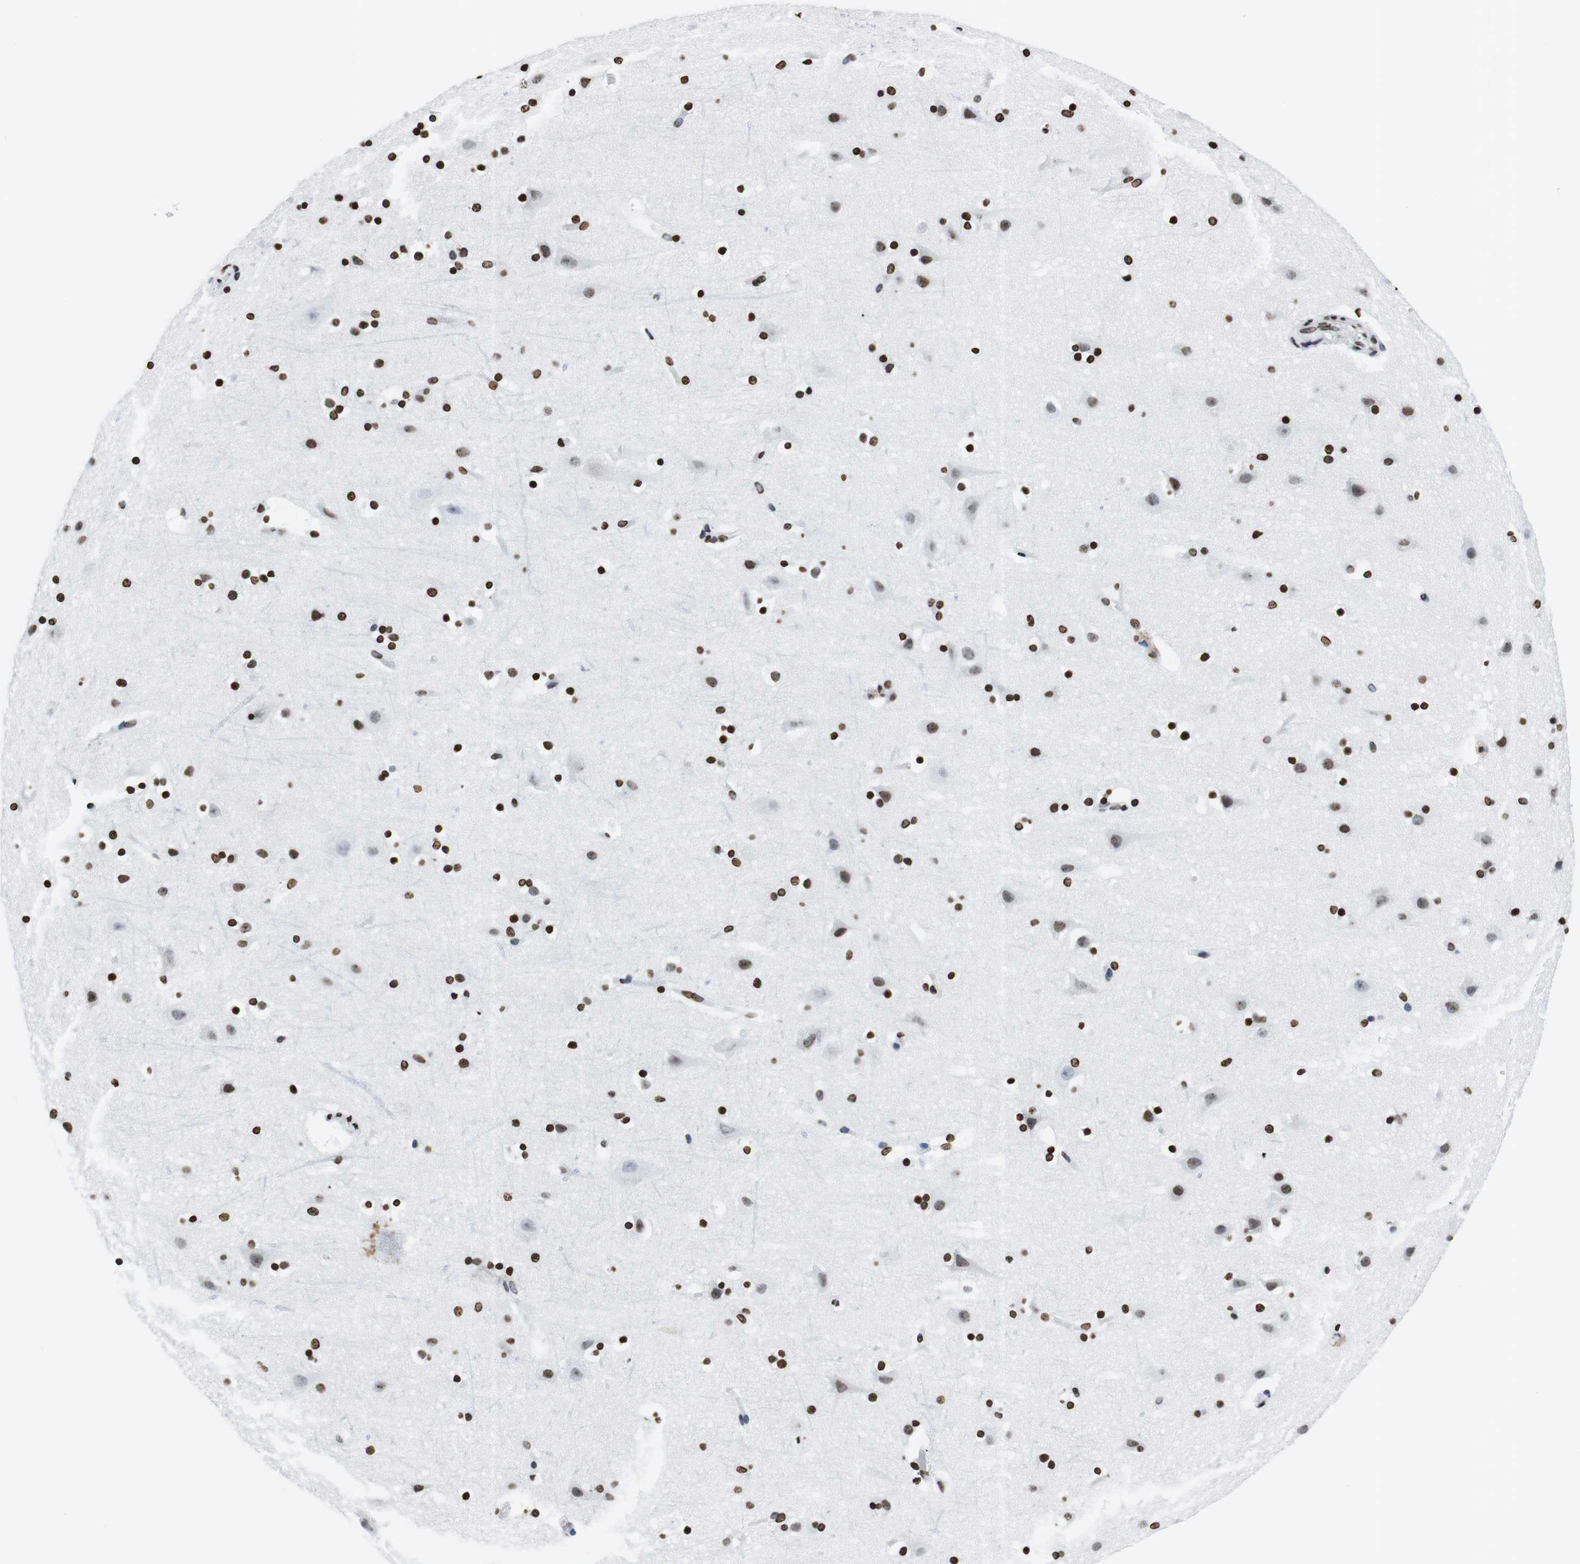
{"staining": {"intensity": "moderate", "quantity": ">75%", "location": "nuclear"}, "tissue": "cerebral cortex", "cell_type": "Endothelial cells", "image_type": "normal", "snomed": [{"axis": "morphology", "description": "Normal tissue, NOS"}, {"axis": "topography", "description": "Cerebral cortex"}], "caption": "Cerebral cortex stained for a protein reveals moderate nuclear positivity in endothelial cells. Using DAB (3,3'-diaminobenzidine) (brown) and hematoxylin (blue) stains, captured at high magnification using brightfield microscopy.", "gene": "BSX", "patient": {"sex": "male", "age": 45}}